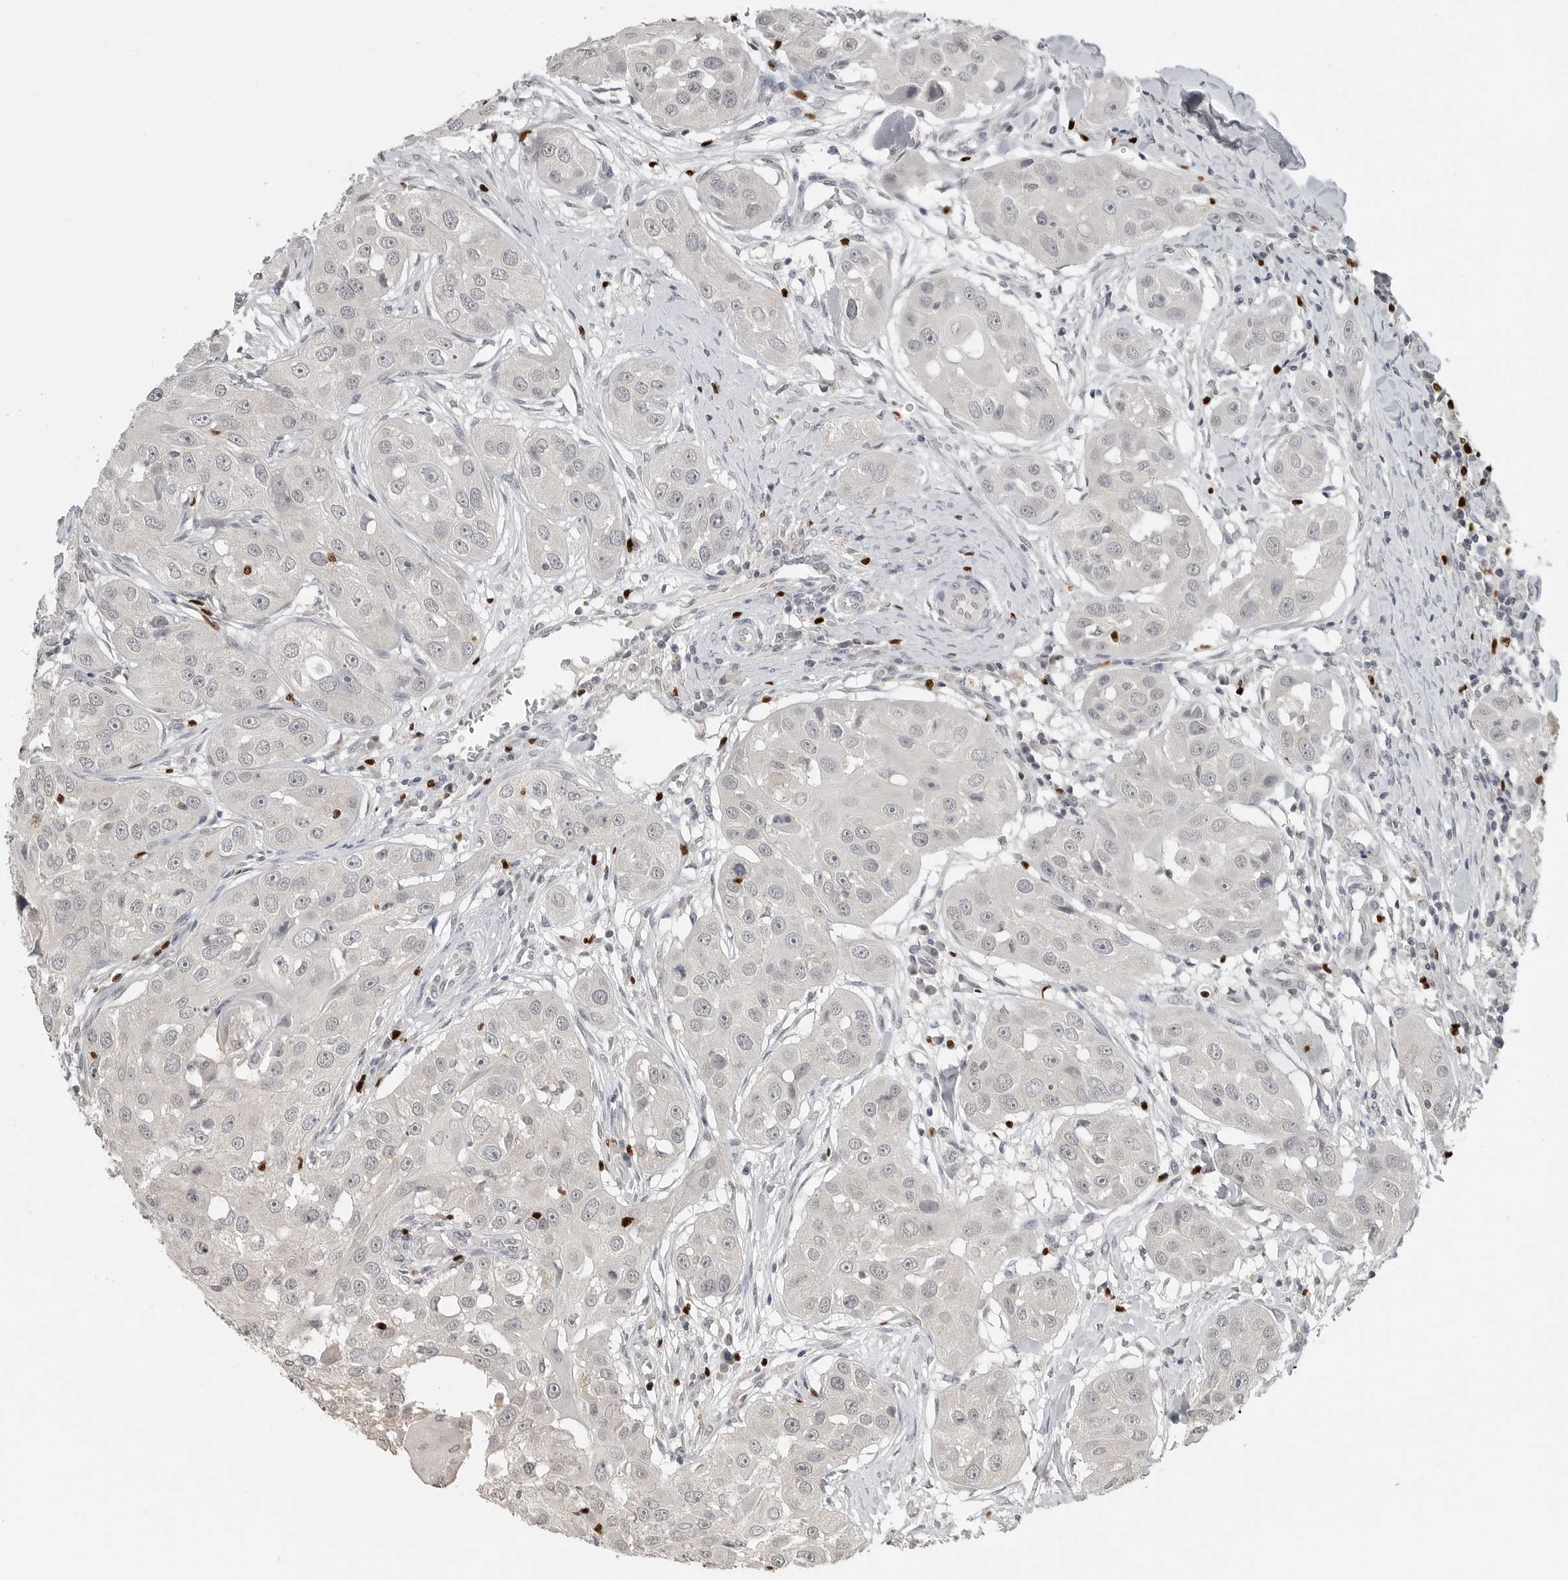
{"staining": {"intensity": "negative", "quantity": "none", "location": "none"}, "tissue": "head and neck cancer", "cell_type": "Tumor cells", "image_type": "cancer", "snomed": [{"axis": "morphology", "description": "Normal tissue, NOS"}, {"axis": "morphology", "description": "Squamous cell carcinoma, NOS"}, {"axis": "topography", "description": "Skeletal muscle"}, {"axis": "topography", "description": "Head-Neck"}], "caption": "Immunohistochemical staining of human head and neck cancer (squamous cell carcinoma) demonstrates no significant positivity in tumor cells. (Brightfield microscopy of DAB IHC at high magnification).", "gene": "FOXP3", "patient": {"sex": "male", "age": 51}}